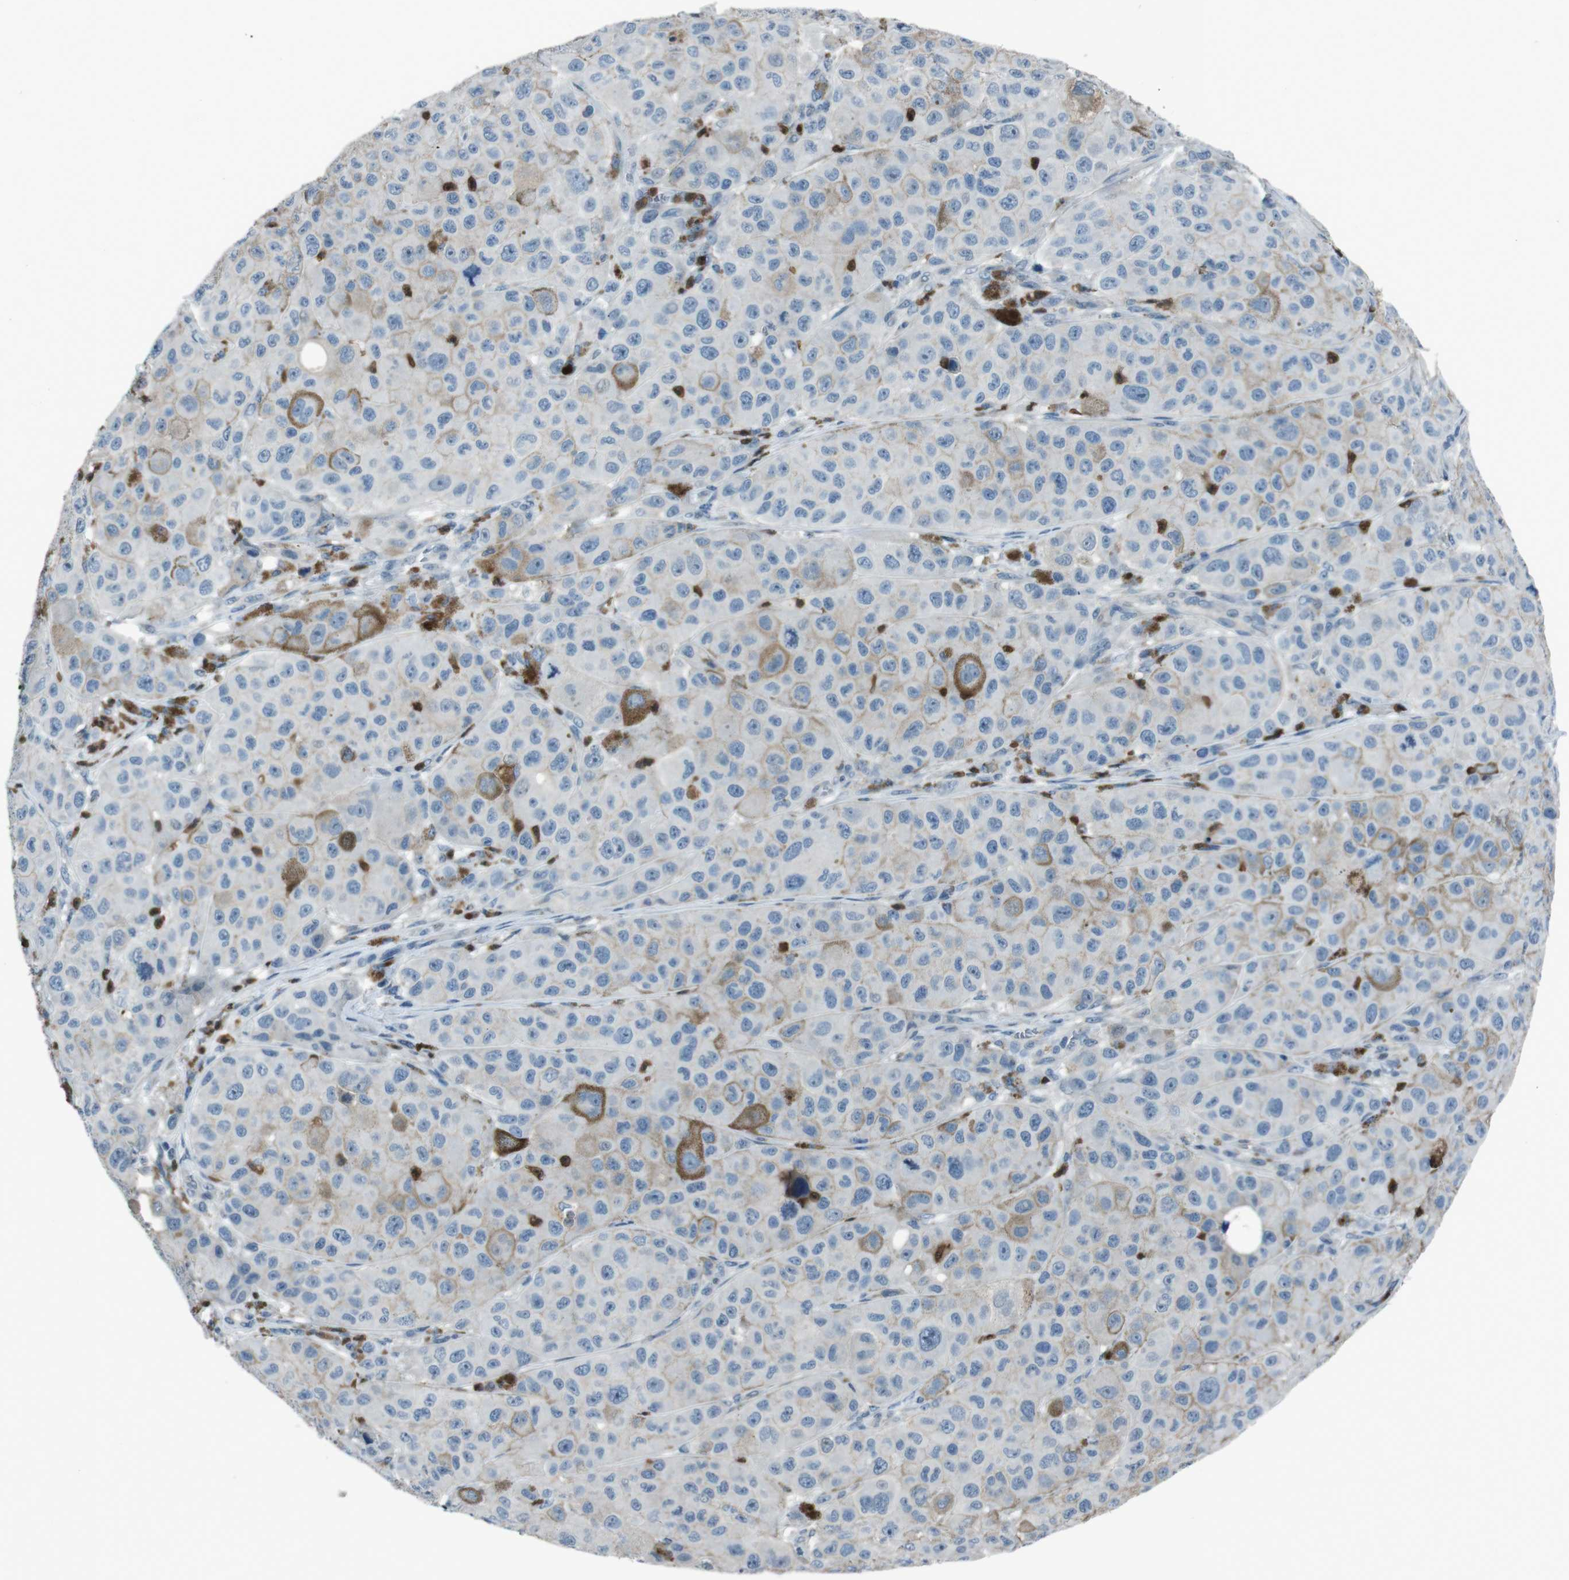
{"staining": {"intensity": "negative", "quantity": "none", "location": "none"}, "tissue": "melanoma", "cell_type": "Tumor cells", "image_type": "cancer", "snomed": [{"axis": "morphology", "description": "Malignant melanoma, NOS"}, {"axis": "topography", "description": "Skin"}], "caption": "This is a image of immunohistochemistry staining of melanoma, which shows no positivity in tumor cells.", "gene": "UGT1A6", "patient": {"sex": "male", "age": 96}}